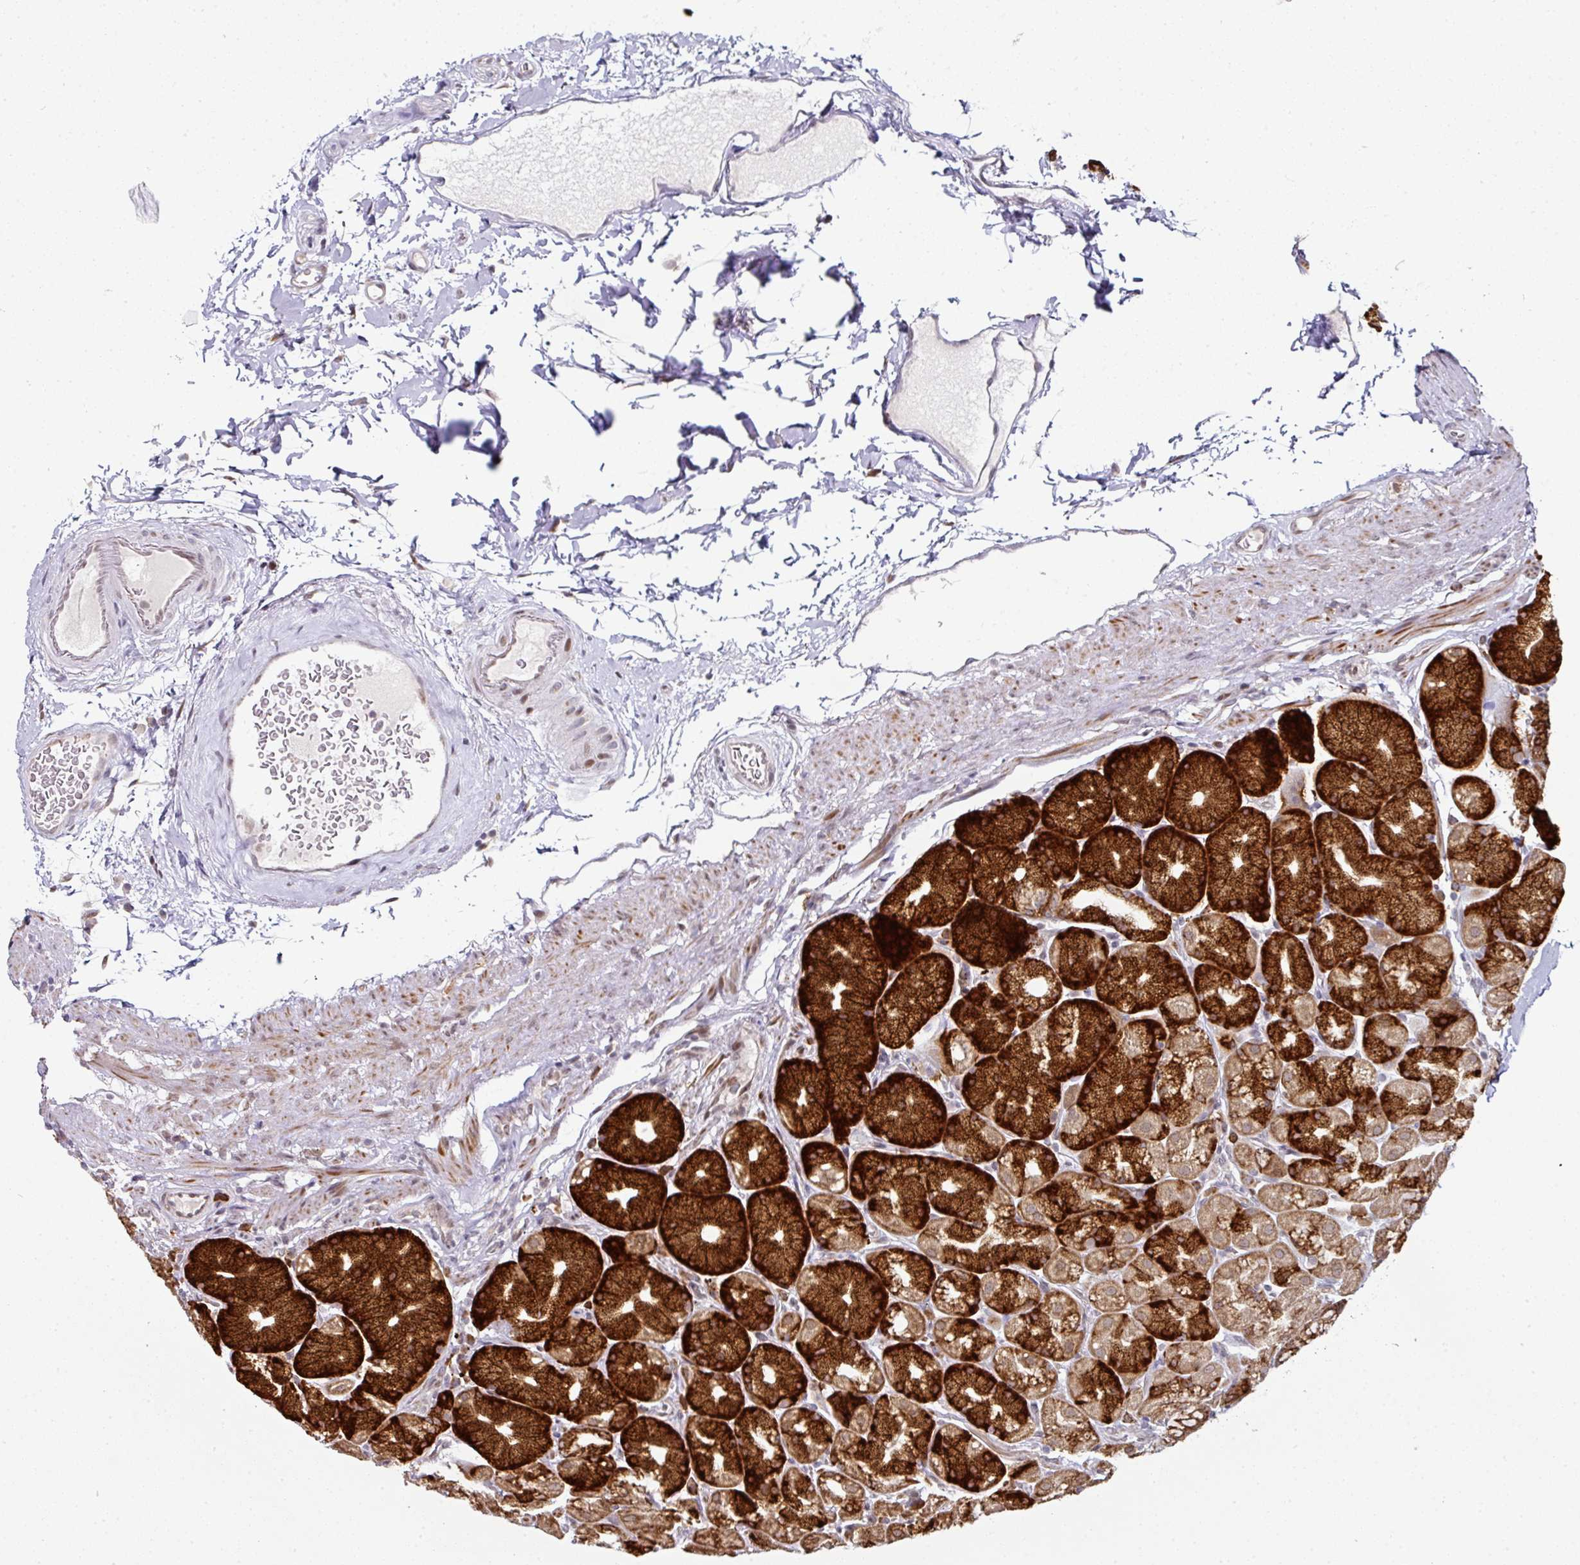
{"staining": {"intensity": "strong", "quantity": ">75%", "location": "cytoplasmic/membranous"}, "tissue": "stomach", "cell_type": "Glandular cells", "image_type": "normal", "snomed": [{"axis": "morphology", "description": "Normal tissue, NOS"}, {"axis": "topography", "description": "Stomach, lower"}], "caption": "This photomicrograph displays immunohistochemistry staining of unremarkable human stomach, with high strong cytoplasmic/membranous positivity in approximately >75% of glandular cells.", "gene": "APOLD1", "patient": {"sex": "male", "age": 67}}